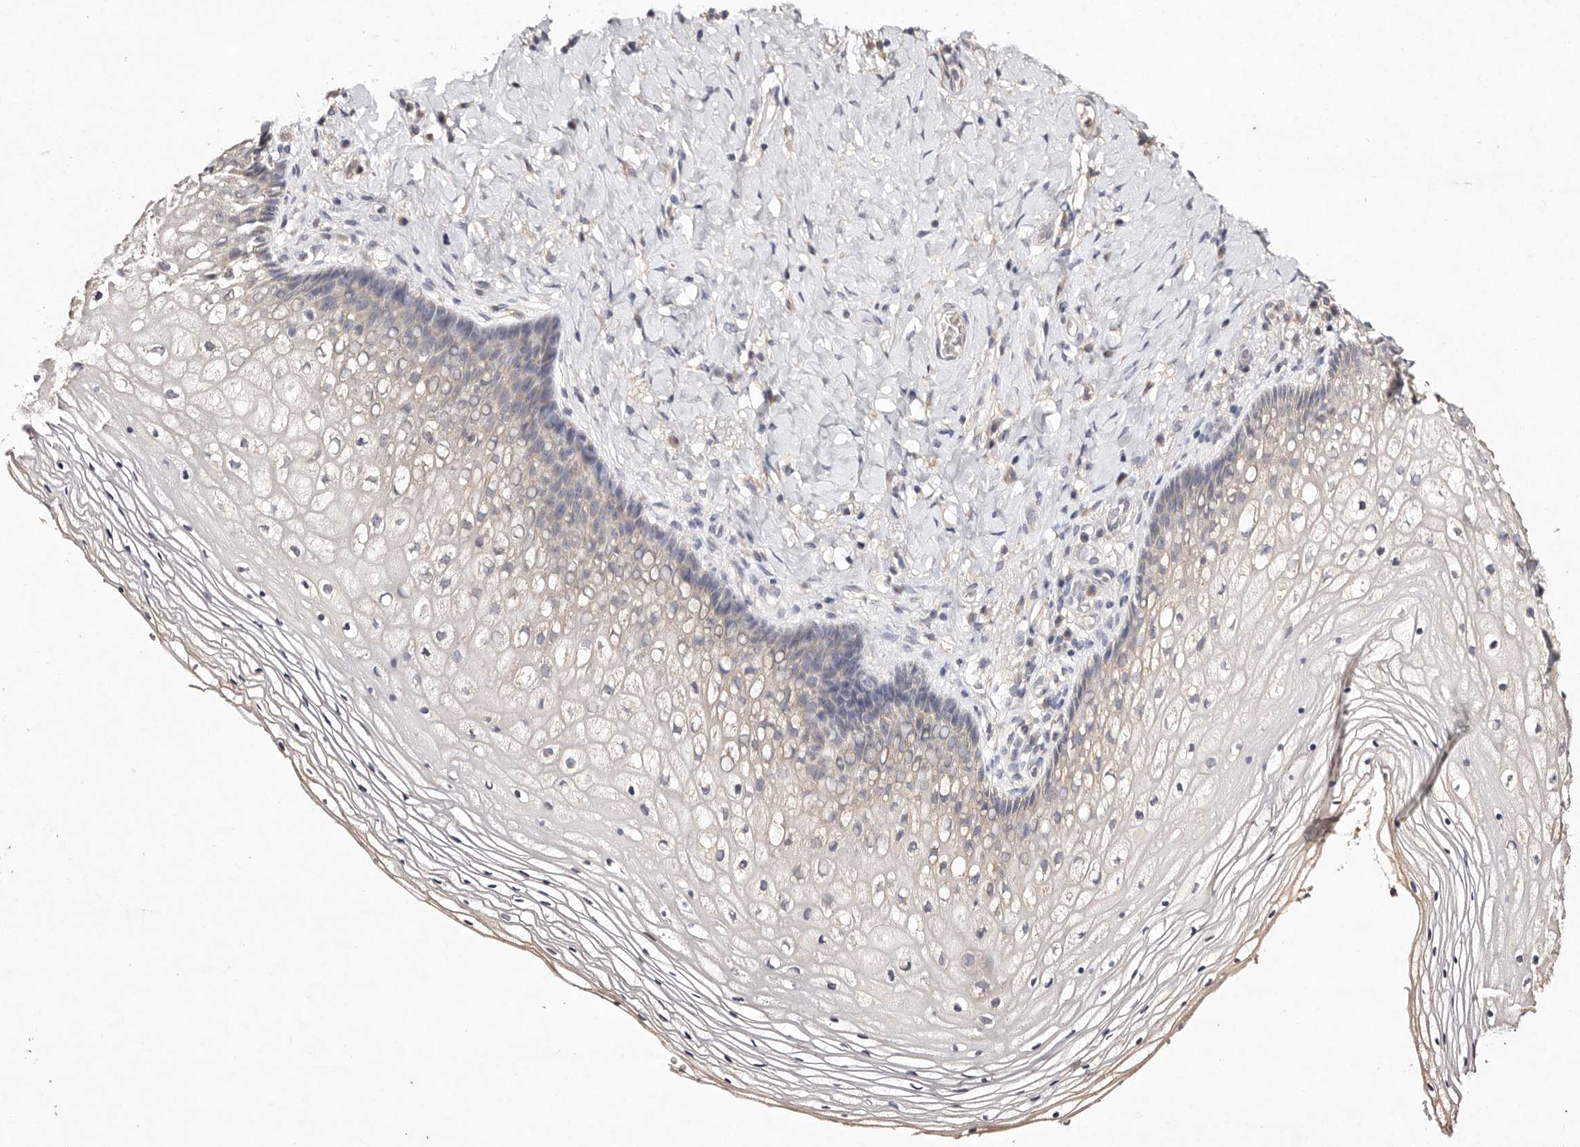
{"staining": {"intensity": "negative", "quantity": "none", "location": "none"}, "tissue": "vagina", "cell_type": "Squamous epithelial cells", "image_type": "normal", "snomed": [{"axis": "morphology", "description": "Normal tissue, NOS"}, {"axis": "topography", "description": "Vagina"}], "caption": "DAB immunohistochemical staining of benign human vagina displays no significant positivity in squamous epithelial cells.", "gene": "TSC2", "patient": {"sex": "female", "age": 60}}